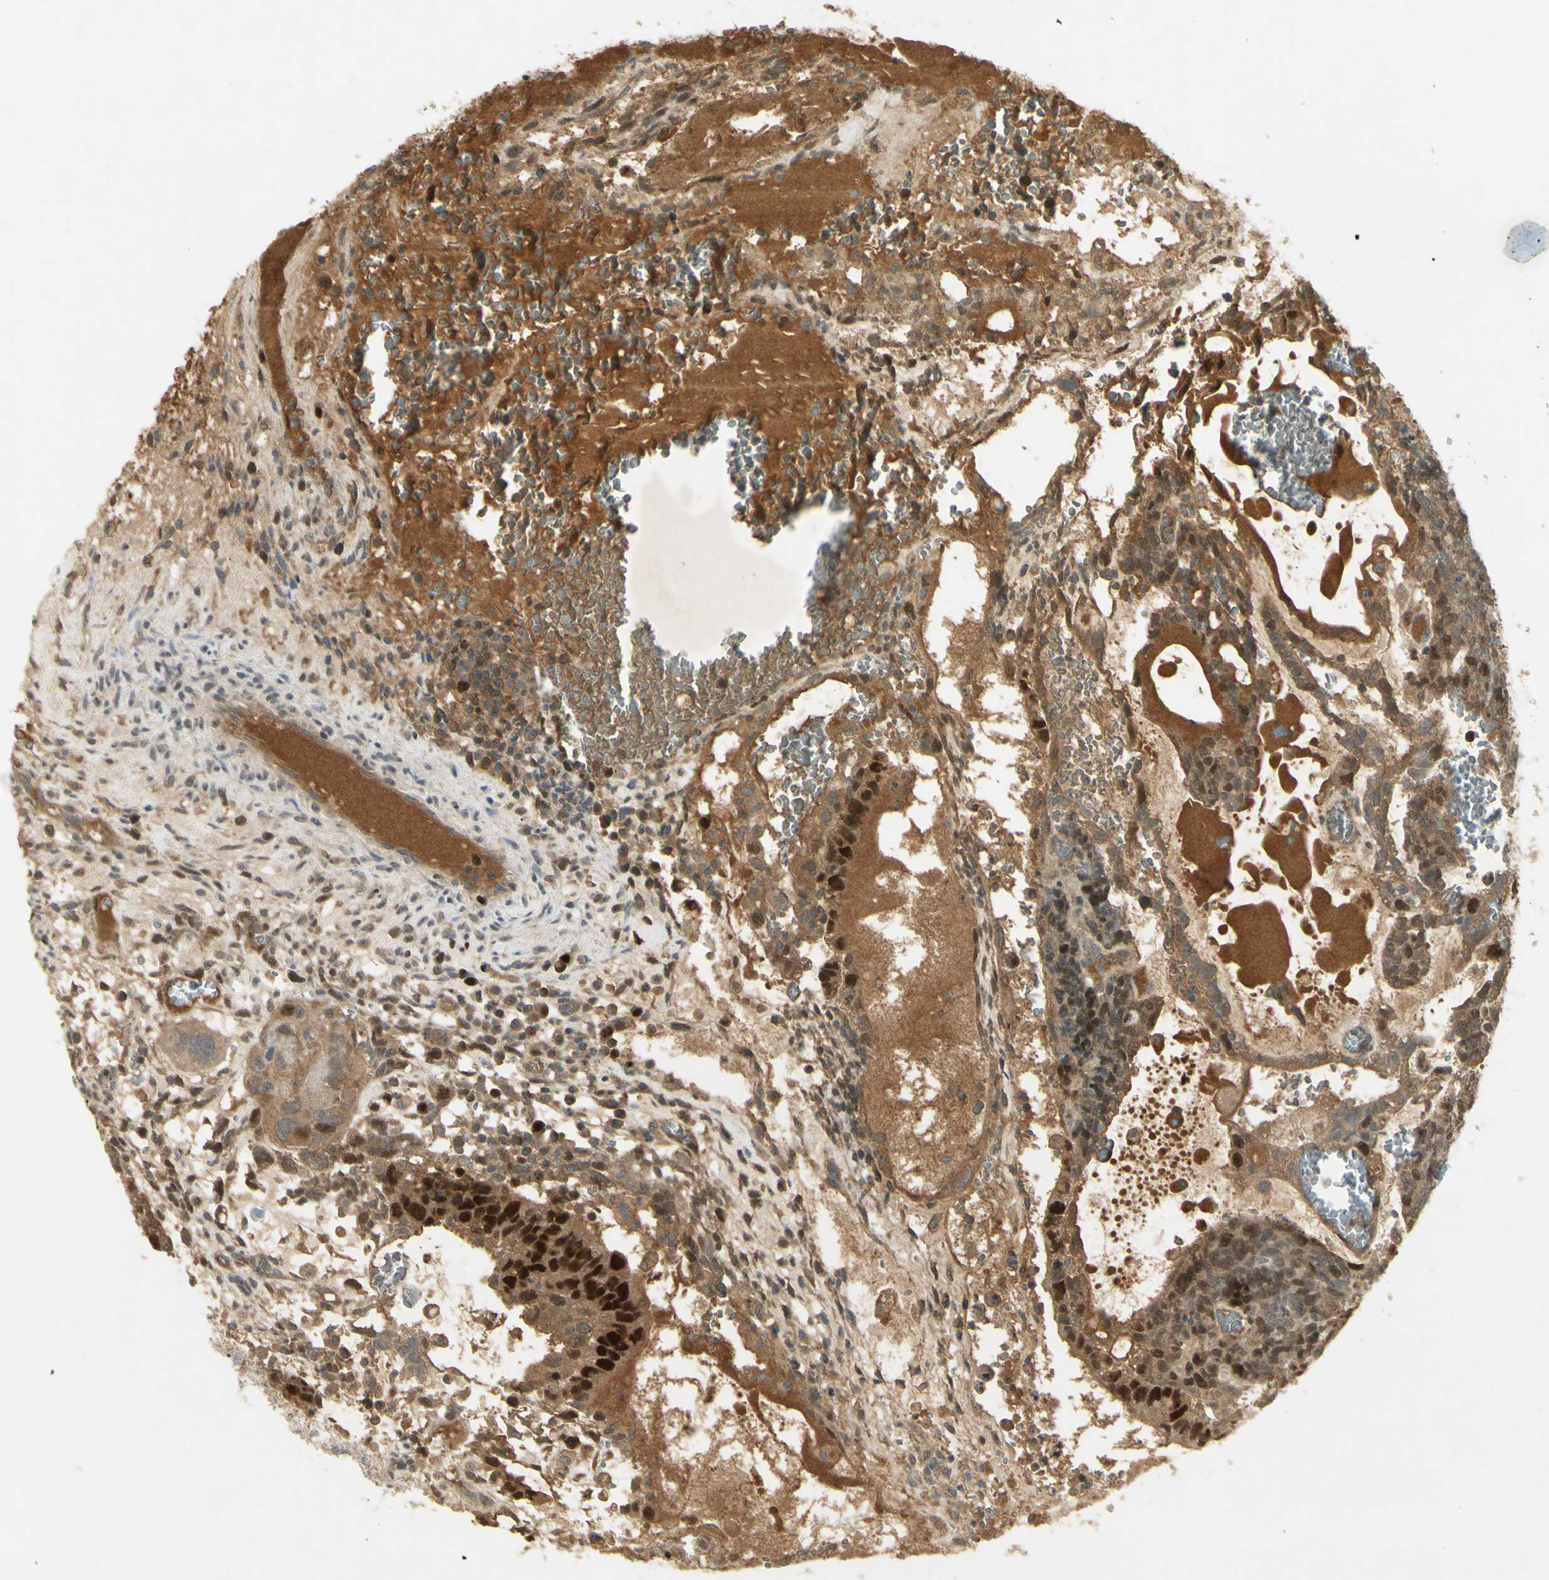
{"staining": {"intensity": "strong", "quantity": ">75%", "location": "nuclear"}, "tissue": "testis cancer", "cell_type": "Tumor cells", "image_type": "cancer", "snomed": [{"axis": "morphology", "description": "Seminoma, NOS"}, {"axis": "morphology", "description": "Carcinoma, Embryonal, NOS"}, {"axis": "topography", "description": "Testis"}], "caption": "Immunohistochemical staining of embryonal carcinoma (testis) shows high levels of strong nuclear positivity in approximately >75% of tumor cells. Immunohistochemistry stains the protein of interest in brown and the nuclei are stained blue.", "gene": "RAD18", "patient": {"sex": "male", "age": 52}}